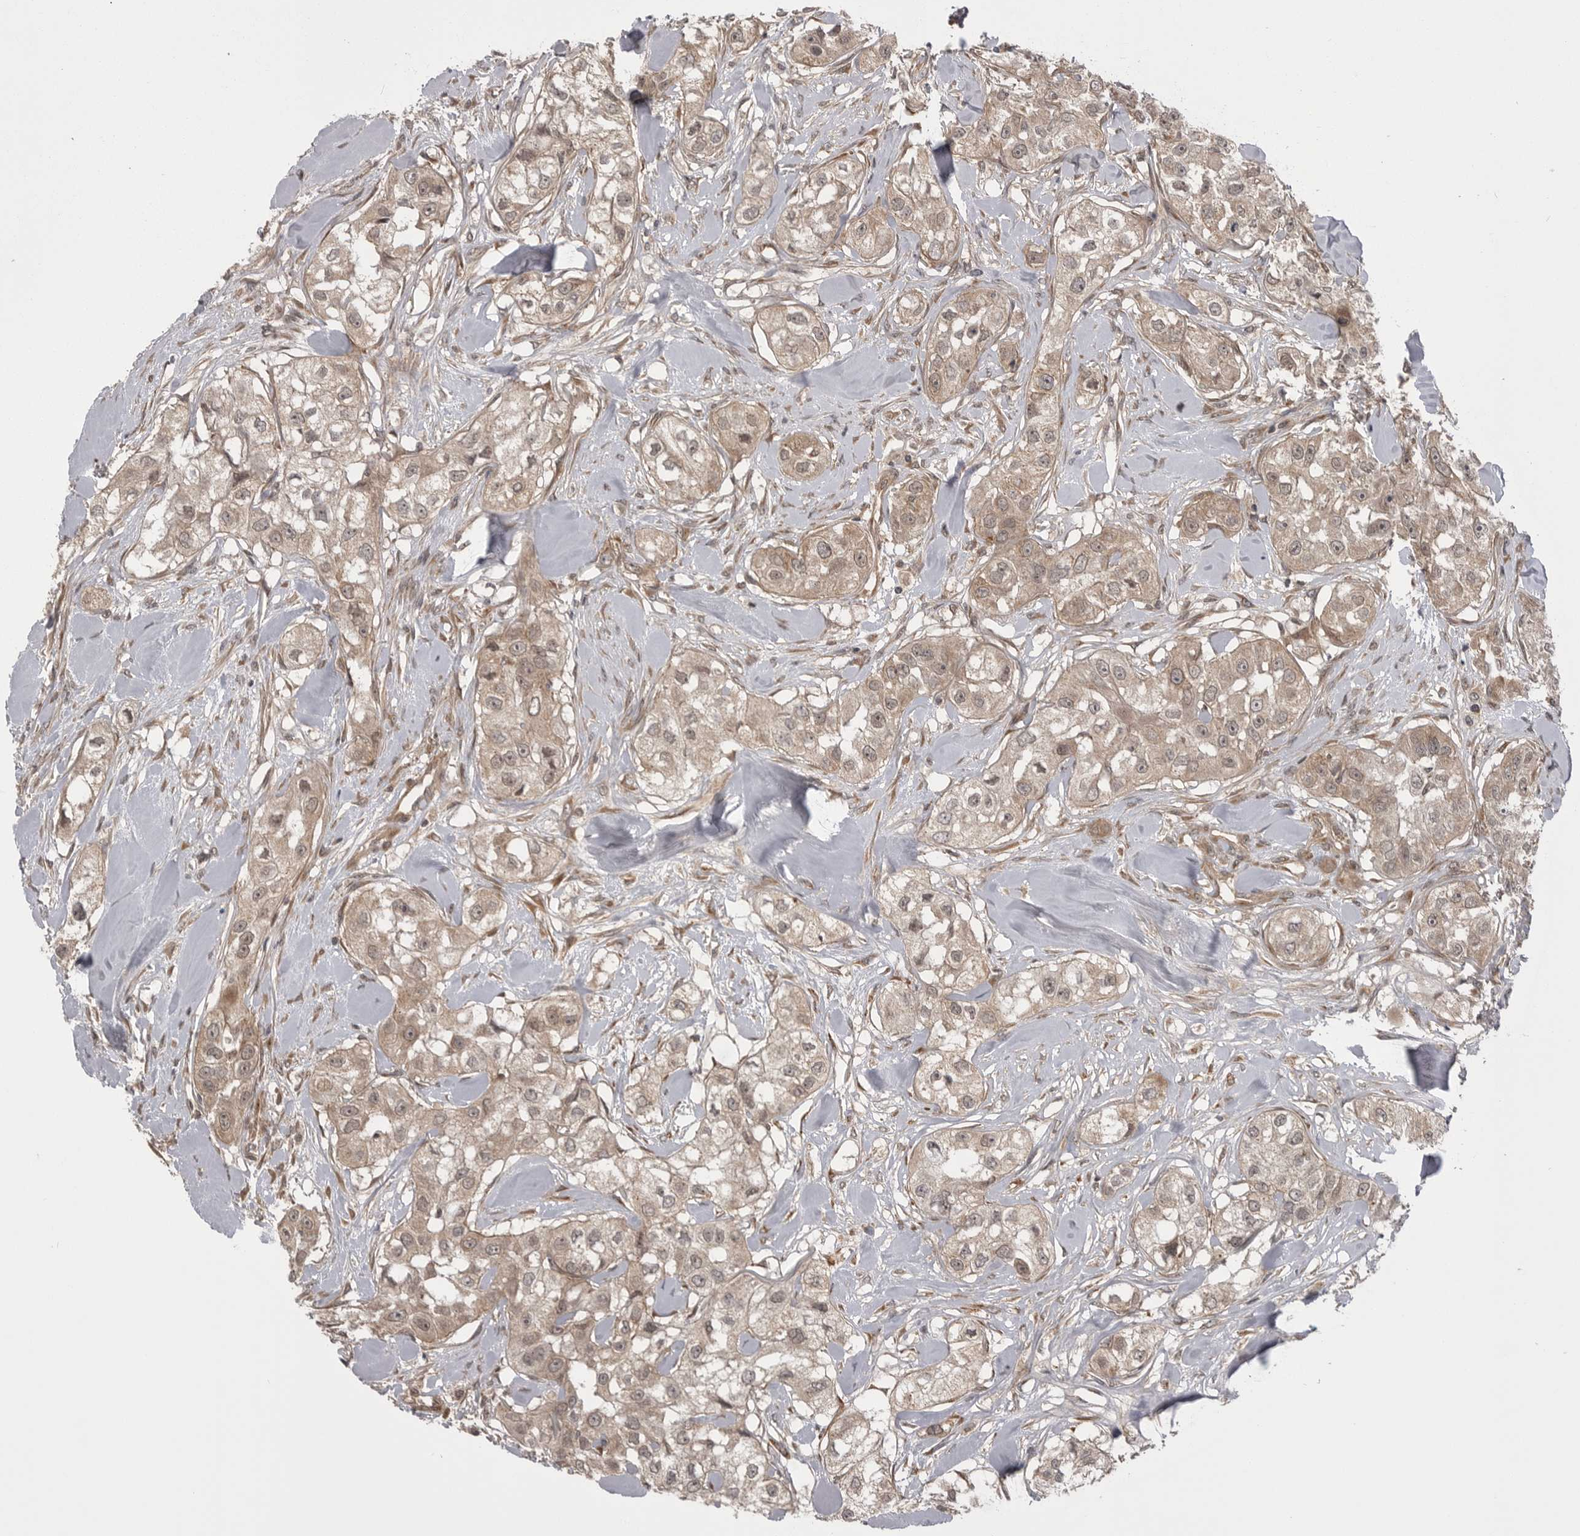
{"staining": {"intensity": "weak", "quantity": ">75%", "location": "cytoplasmic/membranous"}, "tissue": "head and neck cancer", "cell_type": "Tumor cells", "image_type": "cancer", "snomed": [{"axis": "morphology", "description": "Normal tissue, NOS"}, {"axis": "morphology", "description": "Squamous cell carcinoma, NOS"}, {"axis": "topography", "description": "Skeletal muscle"}, {"axis": "topography", "description": "Head-Neck"}], "caption": "The image shows immunohistochemical staining of squamous cell carcinoma (head and neck). There is weak cytoplasmic/membranous expression is identified in approximately >75% of tumor cells.", "gene": "PDCL", "patient": {"sex": "male", "age": 51}}